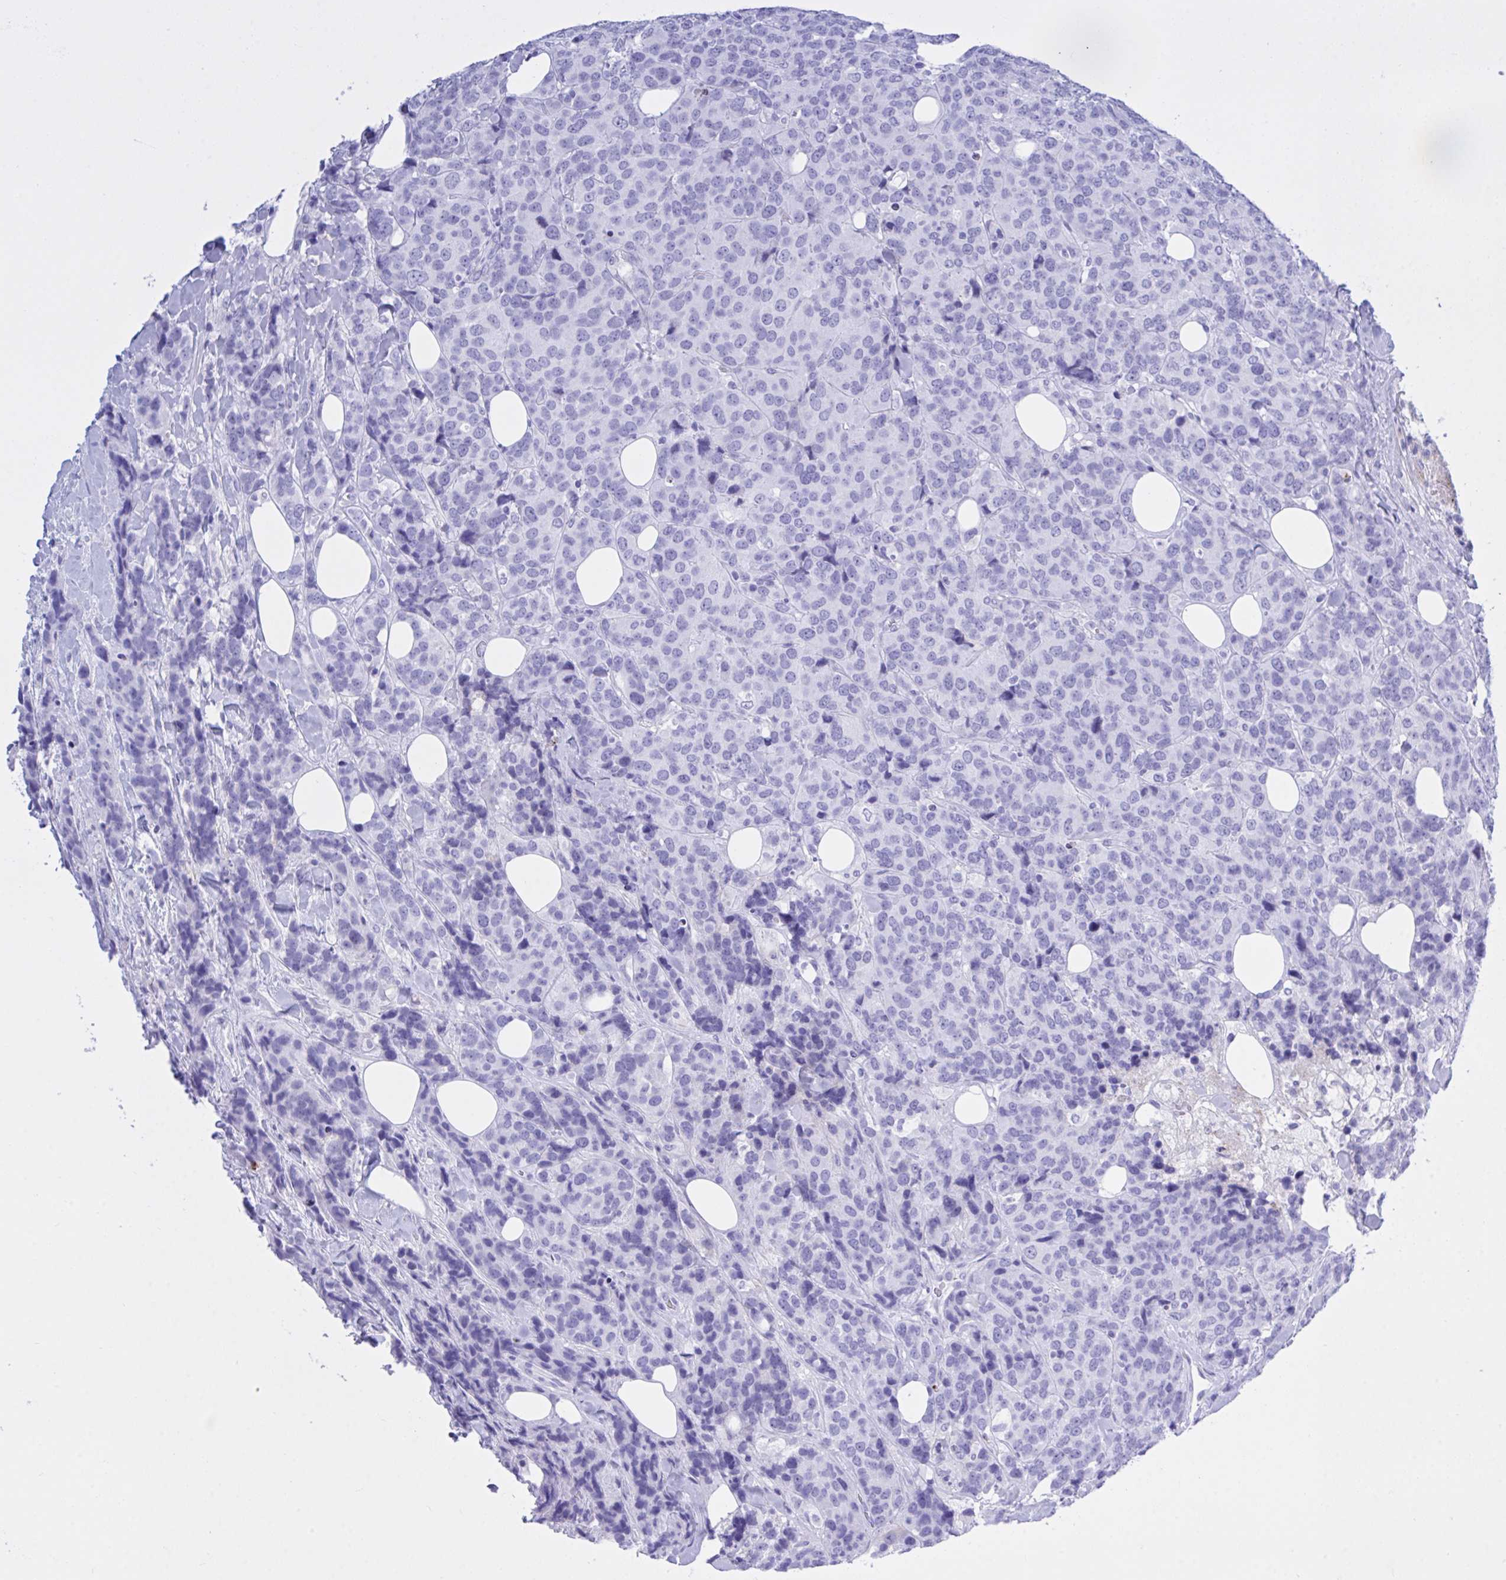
{"staining": {"intensity": "negative", "quantity": "none", "location": "none"}, "tissue": "breast cancer", "cell_type": "Tumor cells", "image_type": "cancer", "snomed": [{"axis": "morphology", "description": "Lobular carcinoma"}, {"axis": "topography", "description": "Breast"}], "caption": "The image reveals no staining of tumor cells in lobular carcinoma (breast). (Brightfield microscopy of DAB (3,3'-diaminobenzidine) immunohistochemistry at high magnification).", "gene": "BEX5", "patient": {"sex": "female", "age": 59}}